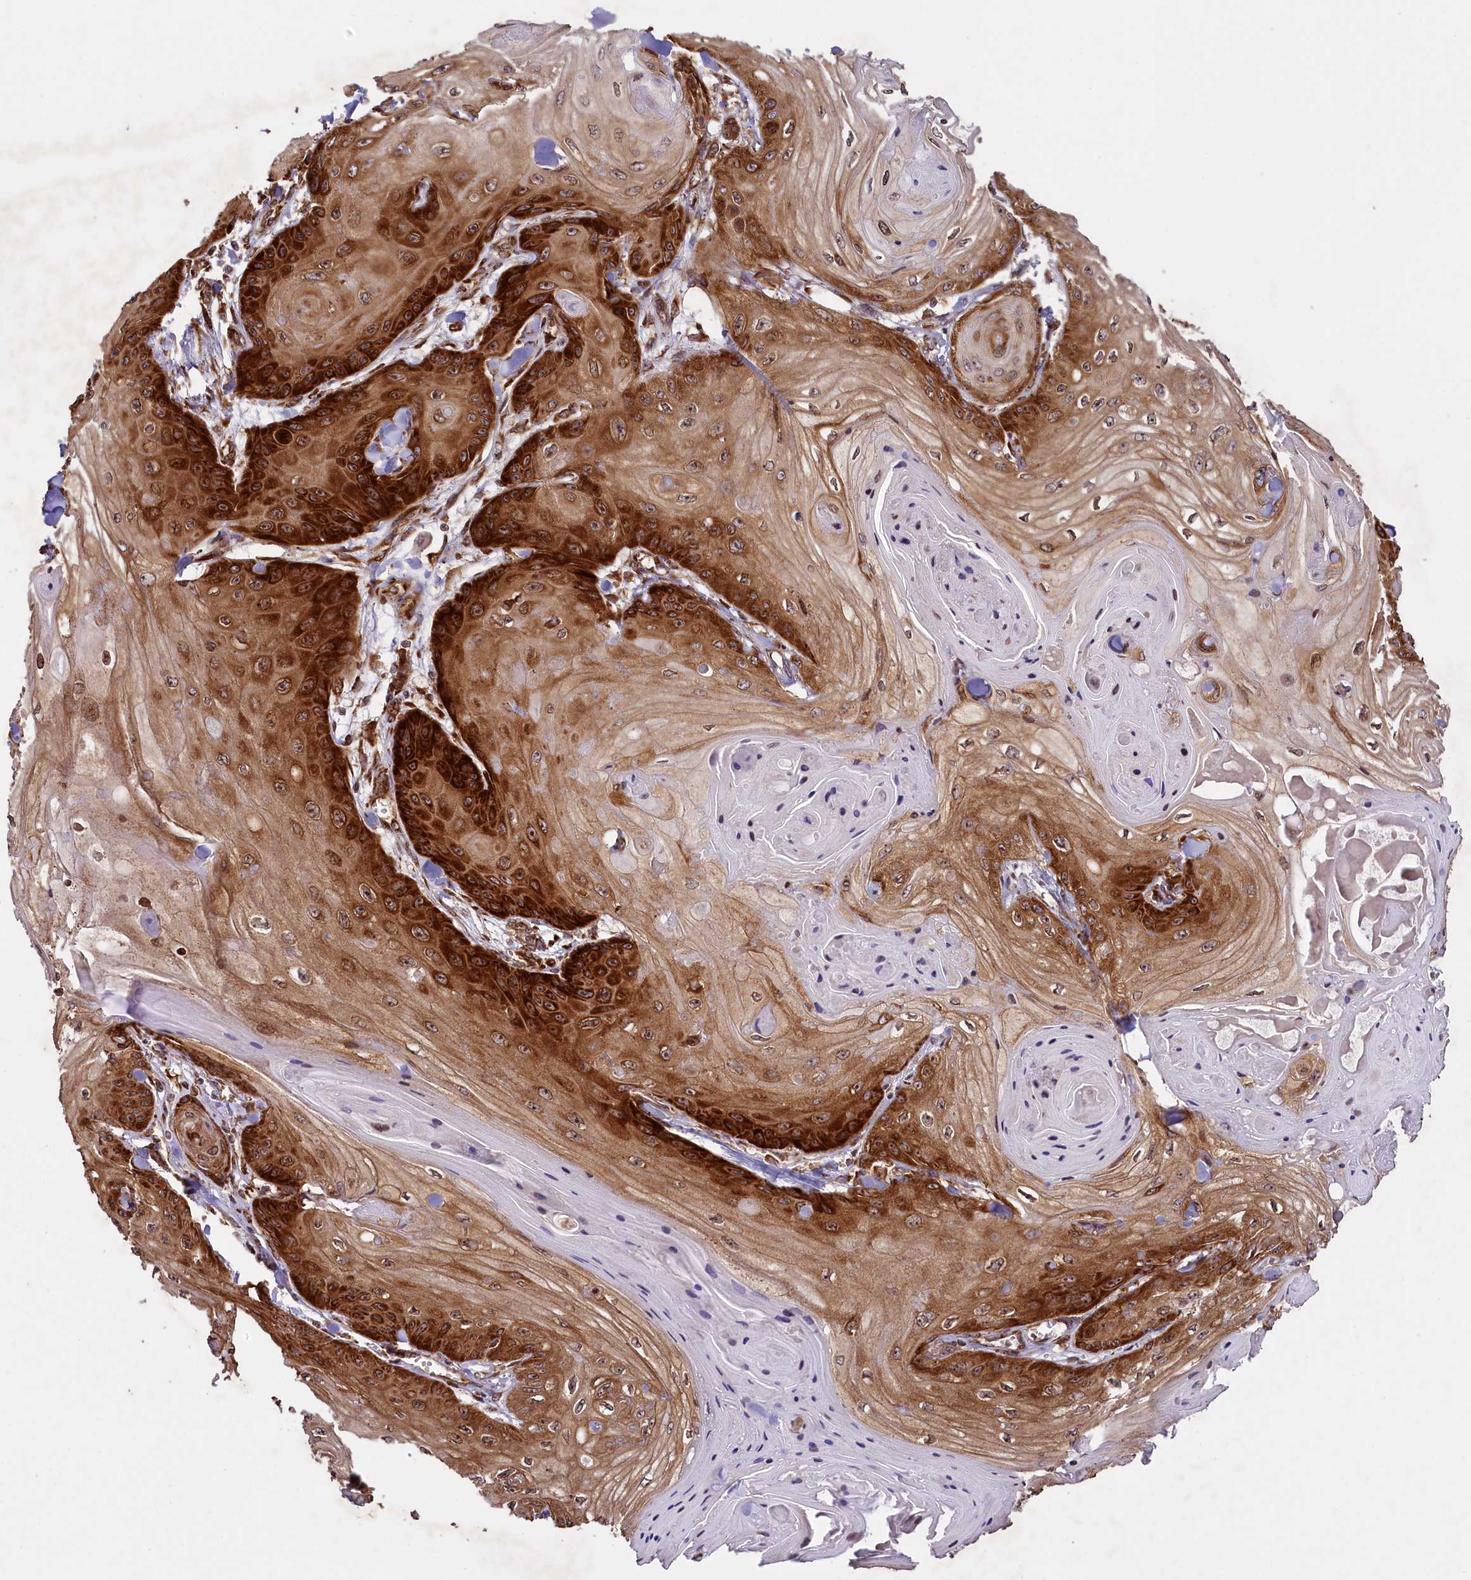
{"staining": {"intensity": "strong", "quantity": "25%-75%", "location": "cytoplasmic/membranous"}, "tissue": "skin cancer", "cell_type": "Tumor cells", "image_type": "cancer", "snomed": [{"axis": "morphology", "description": "Squamous cell carcinoma, NOS"}, {"axis": "topography", "description": "Skin"}], "caption": "Tumor cells demonstrate high levels of strong cytoplasmic/membranous positivity in about 25%-75% of cells in squamous cell carcinoma (skin).", "gene": "LARP4", "patient": {"sex": "male", "age": 74}}